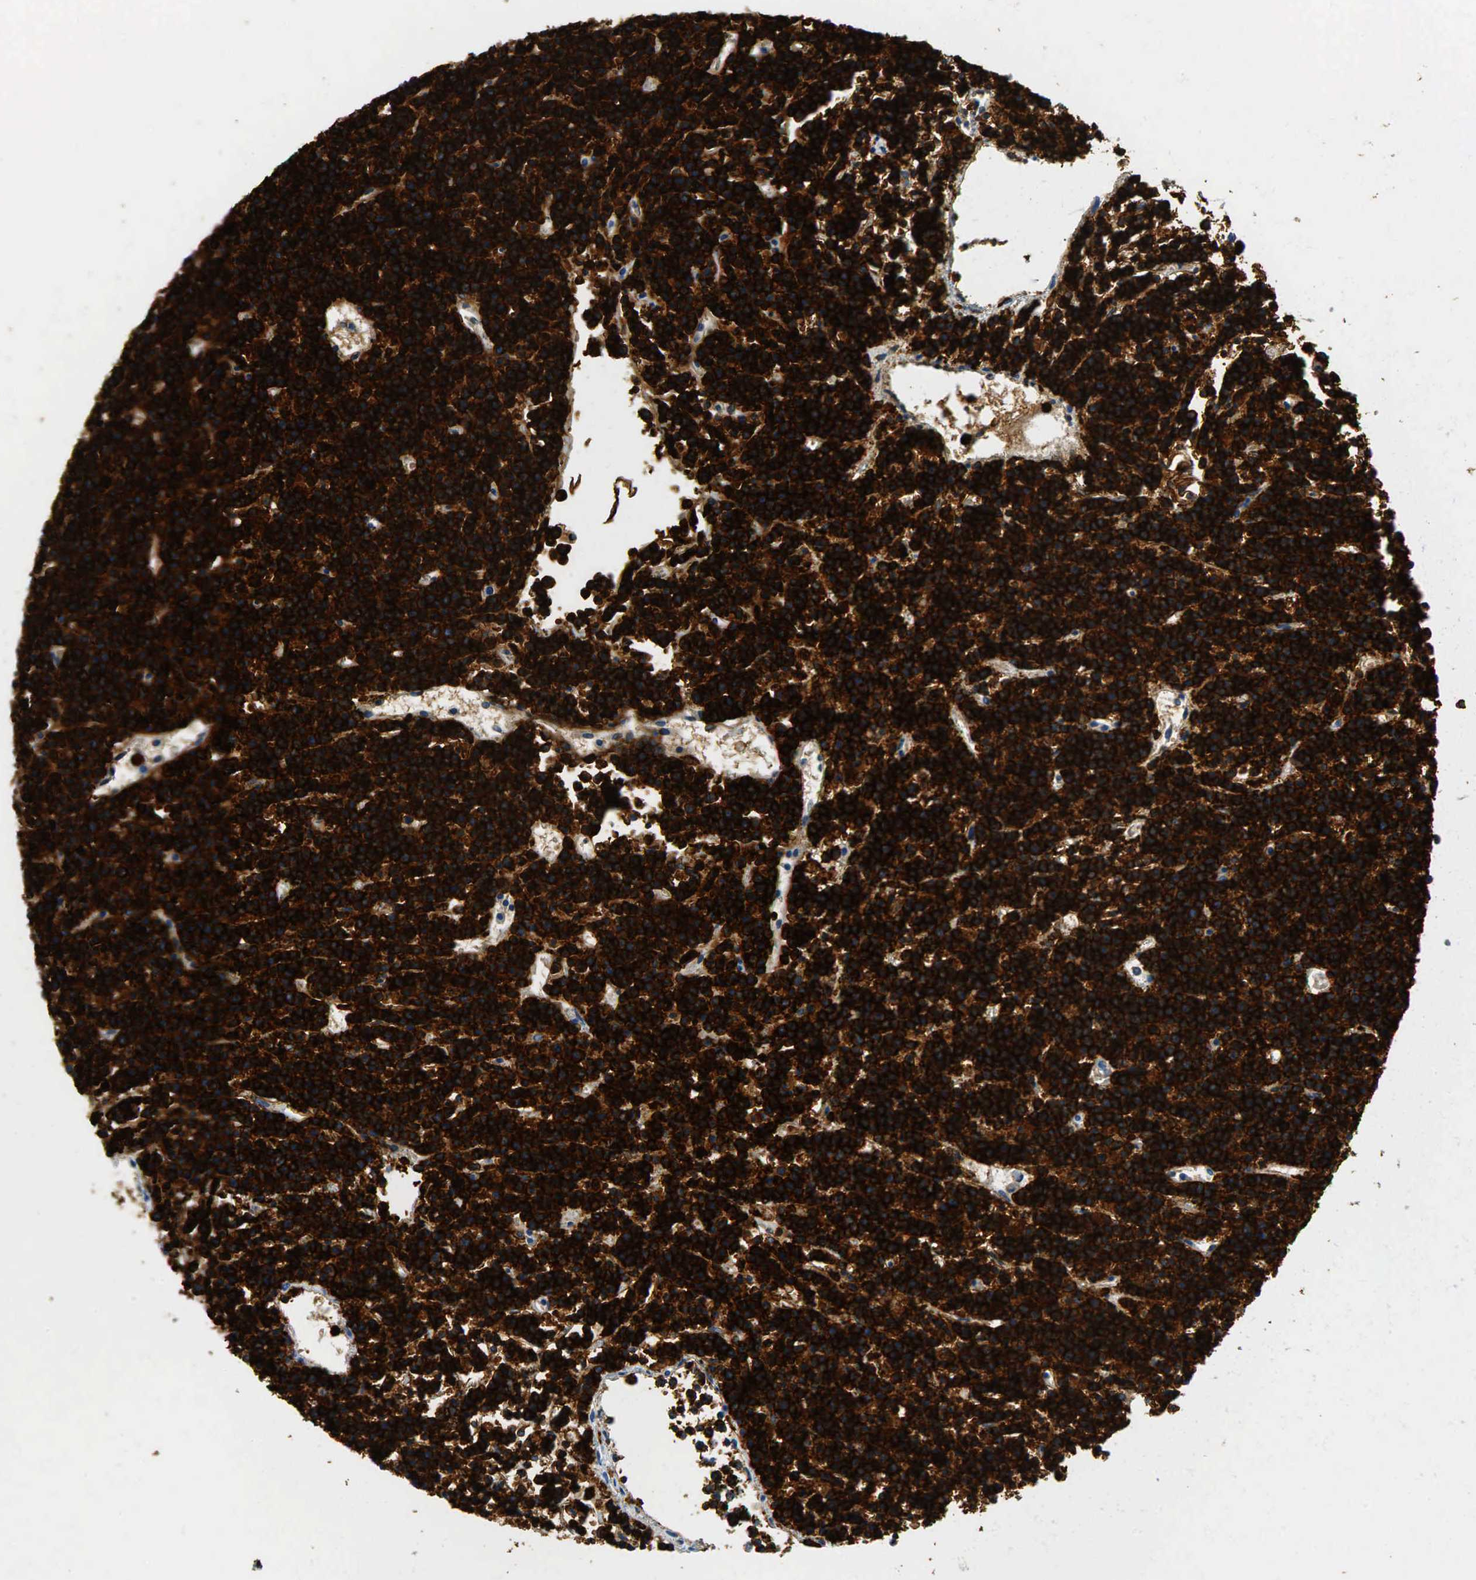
{"staining": {"intensity": "strong", "quantity": ">75%", "location": "cytoplasmic/membranous"}, "tissue": "lymphoma", "cell_type": "Tumor cells", "image_type": "cancer", "snomed": [{"axis": "morphology", "description": "Malignant lymphoma, non-Hodgkin's type, High grade"}, {"axis": "topography", "description": "Ovary"}], "caption": "An immunohistochemistry (IHC) image of neoplastic tissue is shown. Protein staining in brown labels strong cytoplasmic/membranous positivity in lymphoma within tumor cells.", "gene": "PTPRC", "patient": {"sex": "female", "age": 56}}